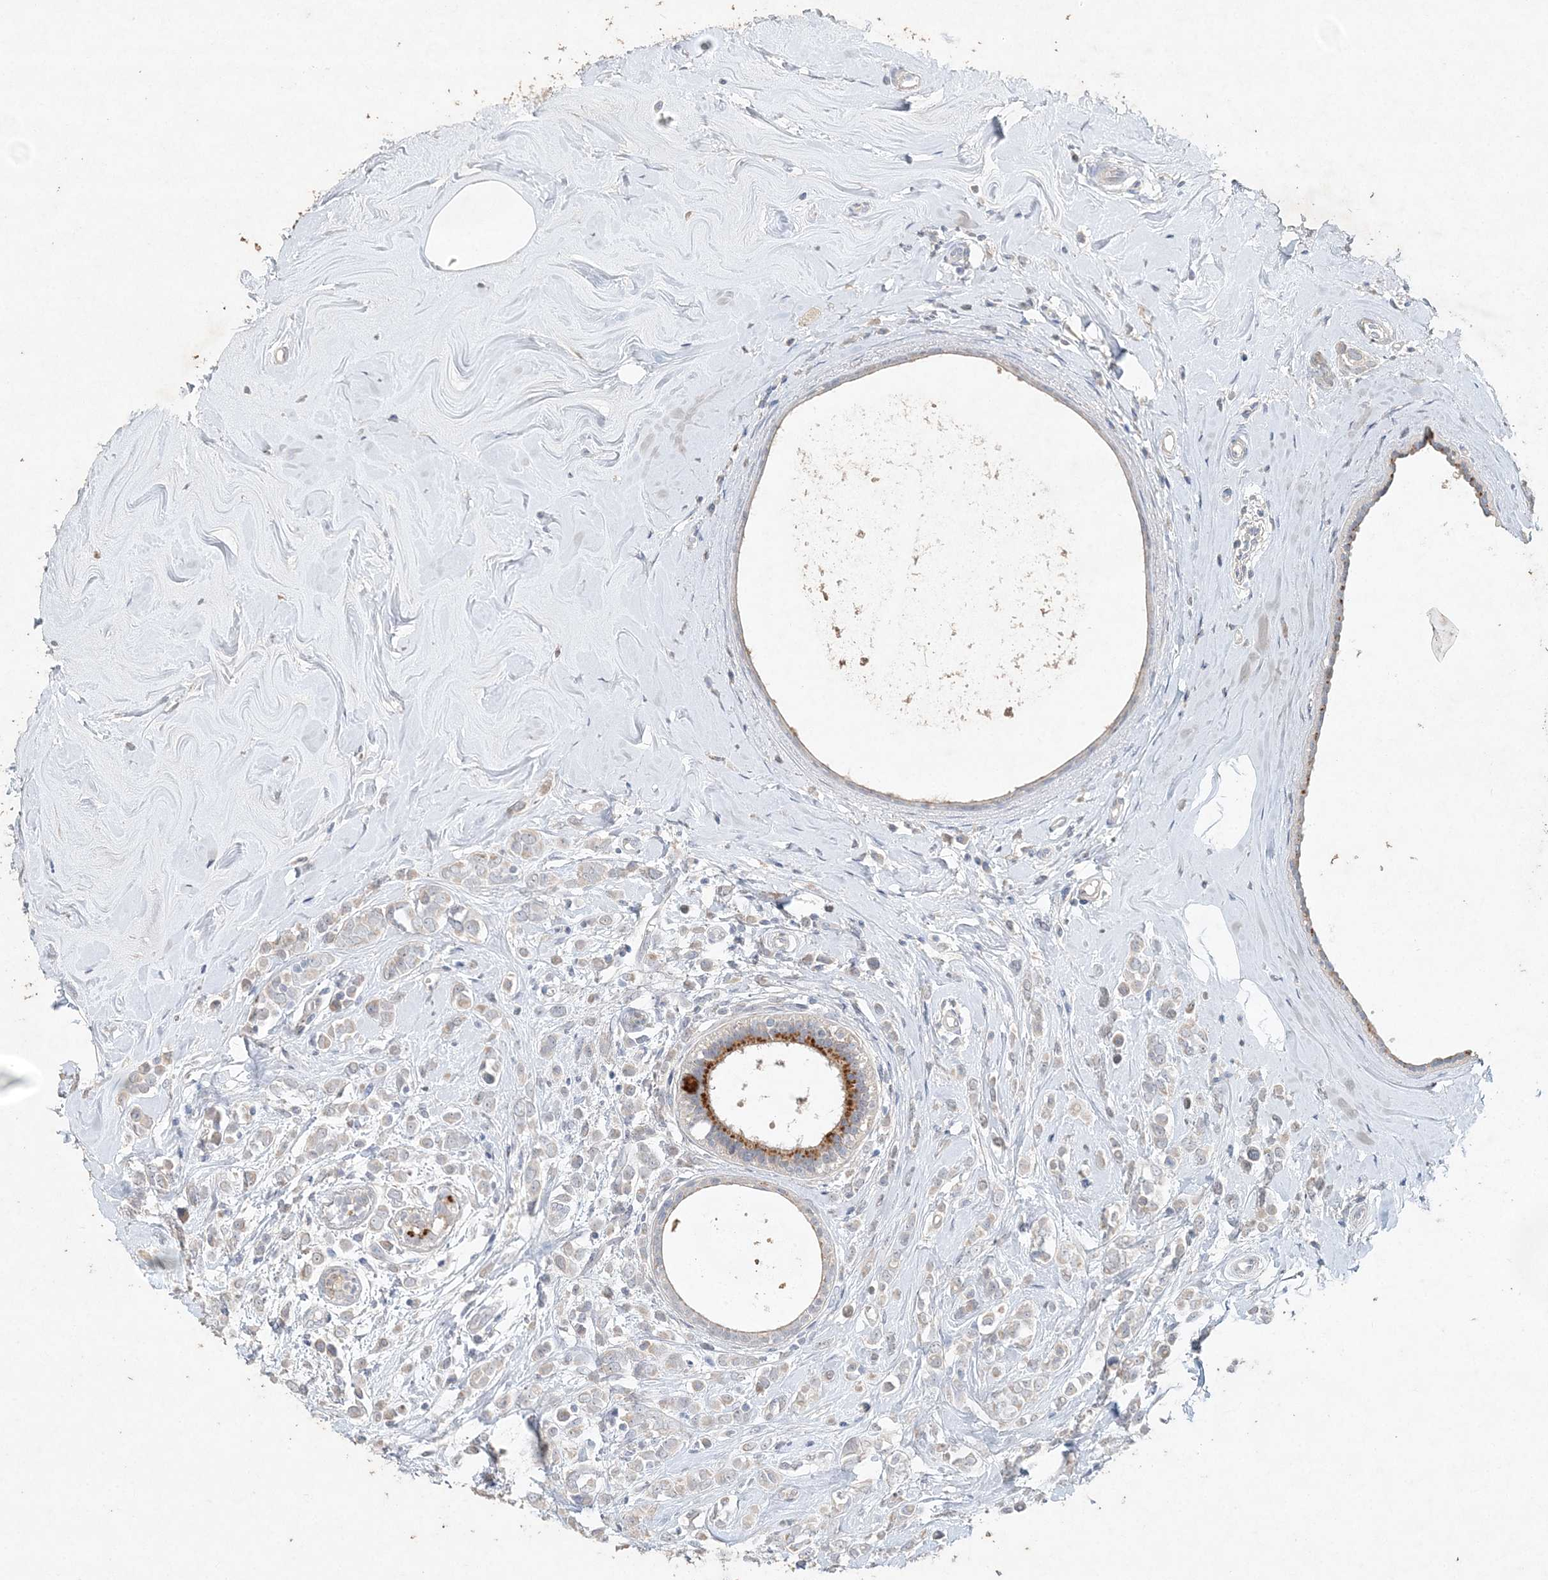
{"staining": {"intensity": "negative", "quantity": "none", "location": "none"}, "tissue": "breast cancer", "cell_type": "Tumor cells", "image_type": "cancer", "snomed": [{"axis": "morphology", "description": "Lobular carcinoma"}, {"axis": "topography", "description": "Breast"}], "caption": "A photomicrograph of lobular carcinoma (breast) stained for a protein shows no brown staining in tumor cells.", "gene": "DNAH5", "patient": {"sex": "female", "age": 47}}